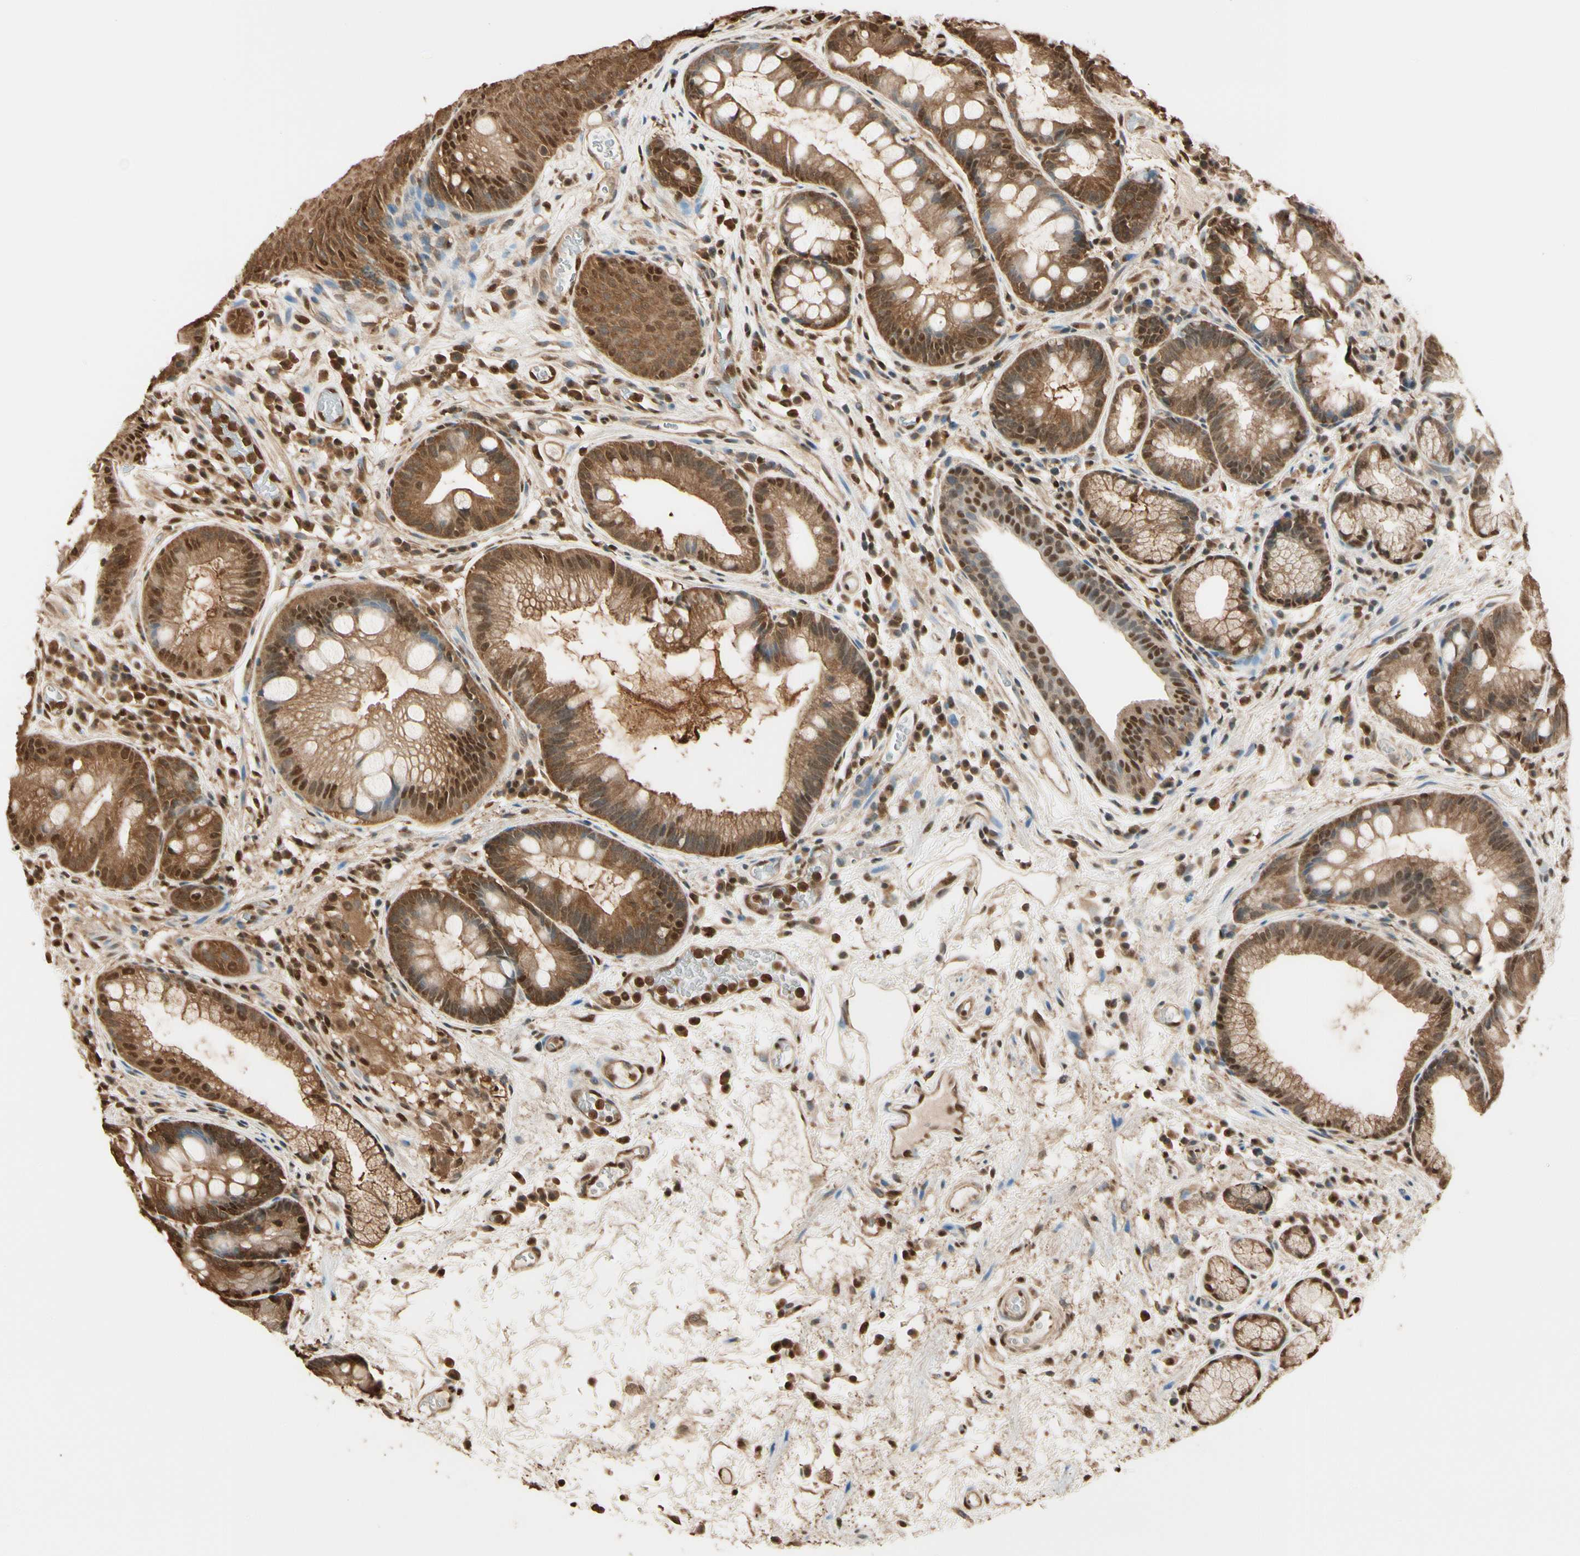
{"staining": {"intensity": "strong", "quantity": ">75%", "location": "cytoplasmic/membranous,nuclear"}, "tissue": "stomach", "cell_type": "Glandular cells", "image_type": "normal", "snomed": [{"axis": "morphology", "description": "Normal tissue, NOS"}, {"axis": "topography", "description": "Stomach, upper"}], "caption": "Human stomach stained with a brown dye displays strong cytoplasmic/membranous,nuclear positive staining in approximately >75% of glandular cells.", "gene": "PNCK", "patient": {"sex": "male", "age": 72}}